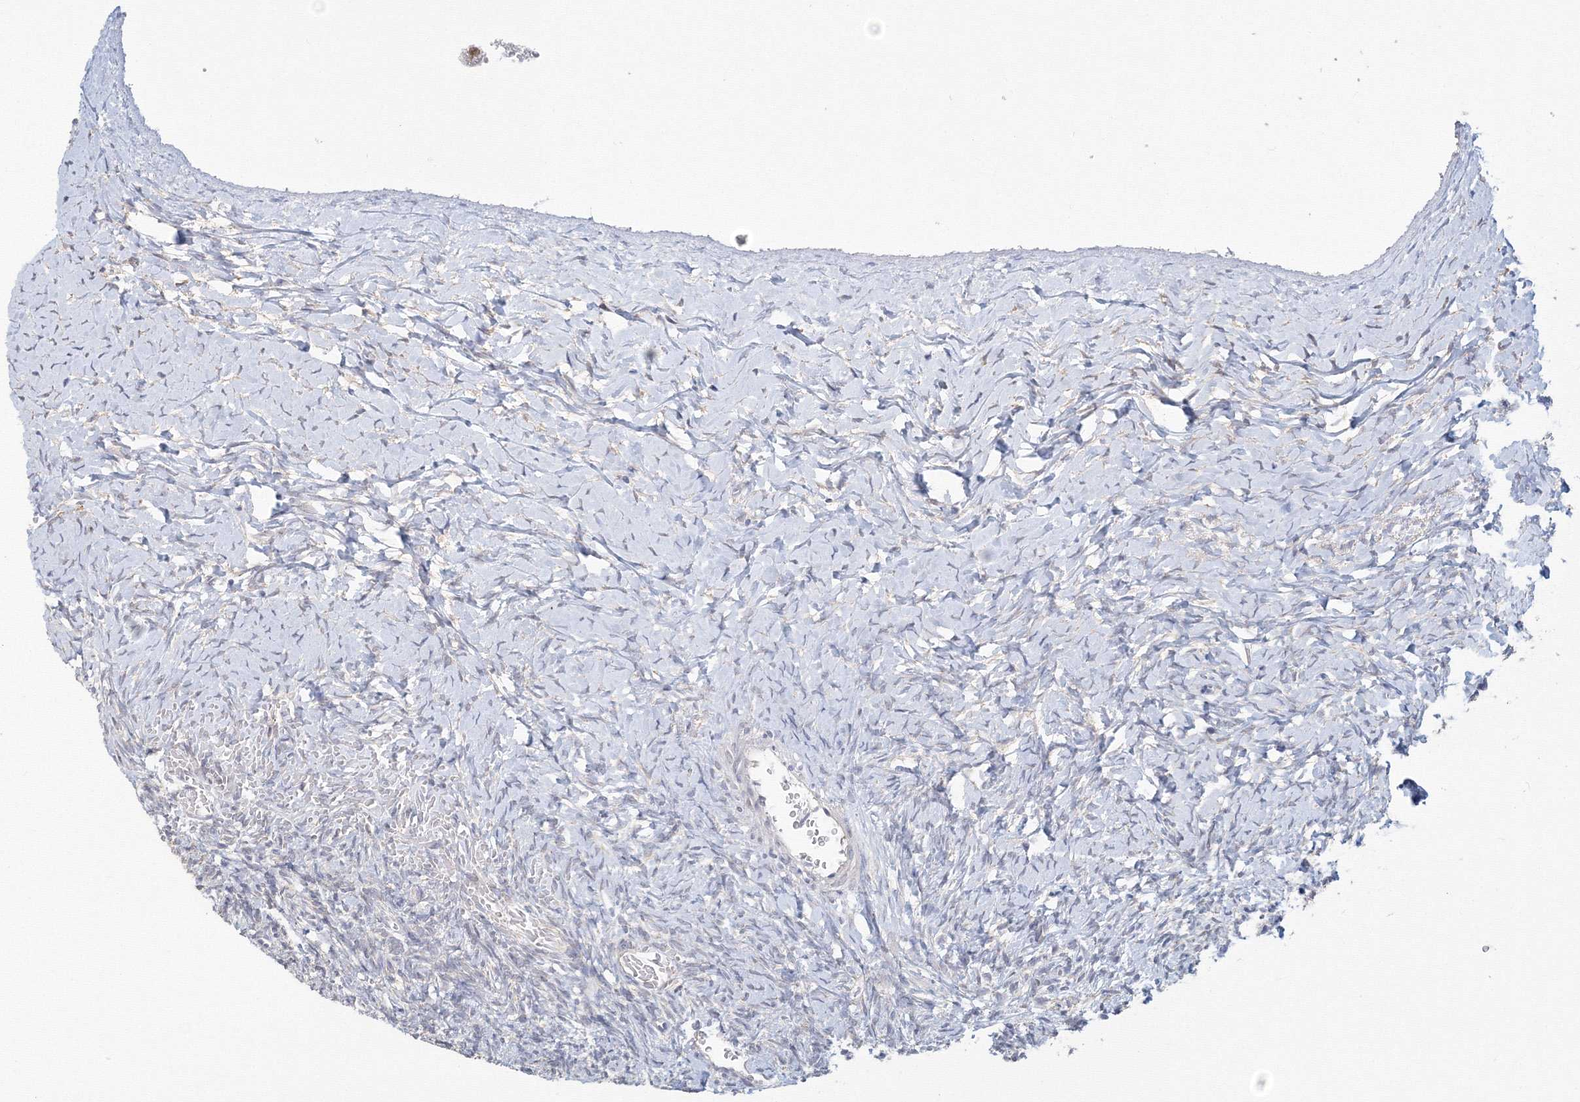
{"staining": {"intensity": "negative", "quantity": "none", "location": "none"}, "tissue": "ovary", "cell_type": "Ovarian stroma cells", "image_type": "normal", "snomed": [{"axis": "morphology", "description": "Normal tissue, NOS"}, {"axis": "morphology", "description": "Developmental malformation"}, {"axis": "topography", "description": "Ovary"}], "caption": "The image shows no staining of ovarian stroma cells in unremarkable ovary.", "gene": "DHRS12", "patient": {"sex": "female", "age": 39}}